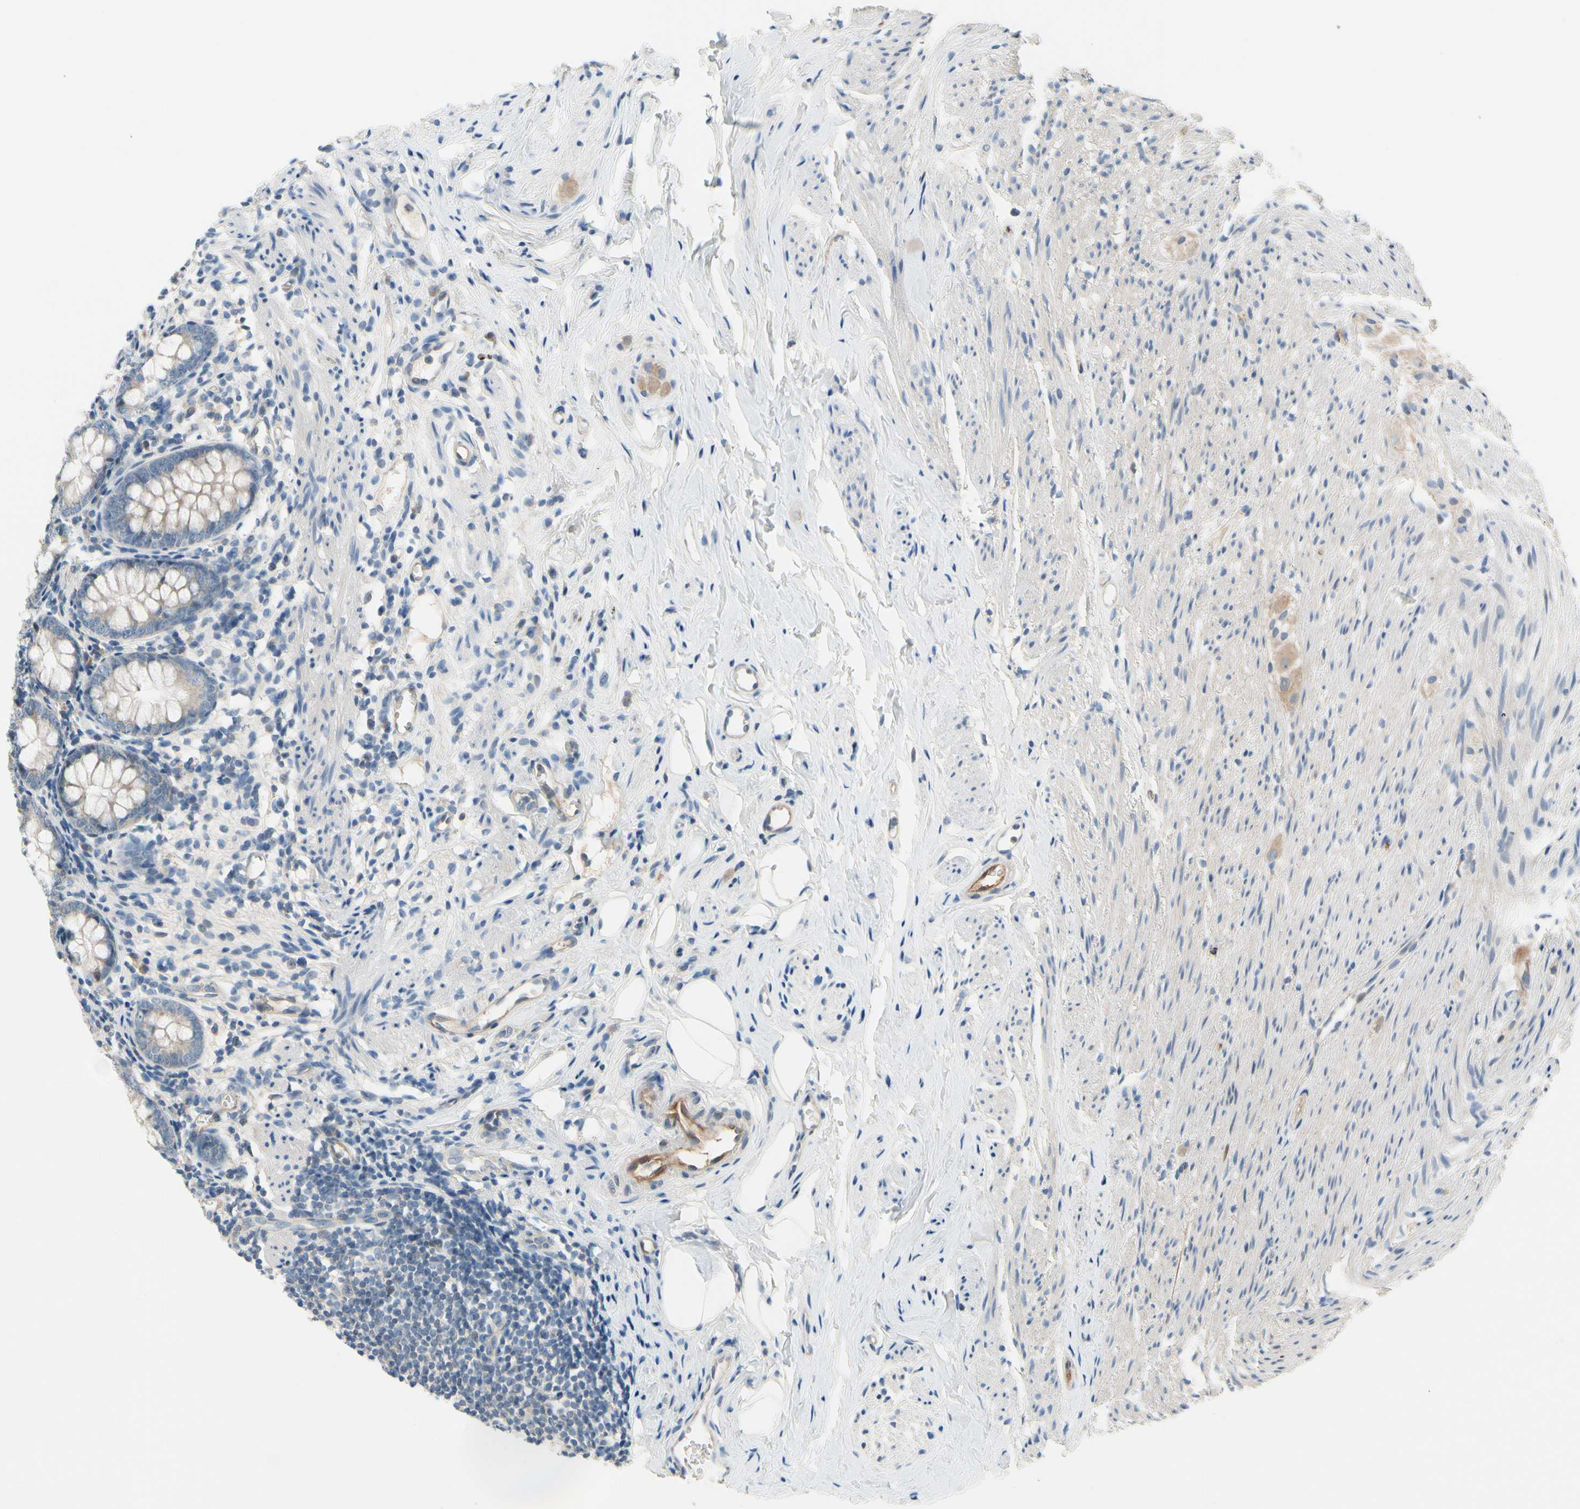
{"staining": {"intensity": "strong", "quantity": "25%-75%", "location": "cytoplasmic/membranous"}, "tissue": "appendix", "cell_type": "Glandular cells", "image_type": "normal", "snomed": [{"axis": "morphology", "description": "Normal tissue, NOS"}, {"axis": "topography", "description": "Appendix"}], "caption": "DAB (3,3'-diaminobenzidine) immunohistochemical staining of normal appendix shows strong cytoplasmic/membranous protein staining in approximately 25%-75% of glandular cells.", "gene": "CFAP36", "patient": {"sex": "female", "age": 77}}